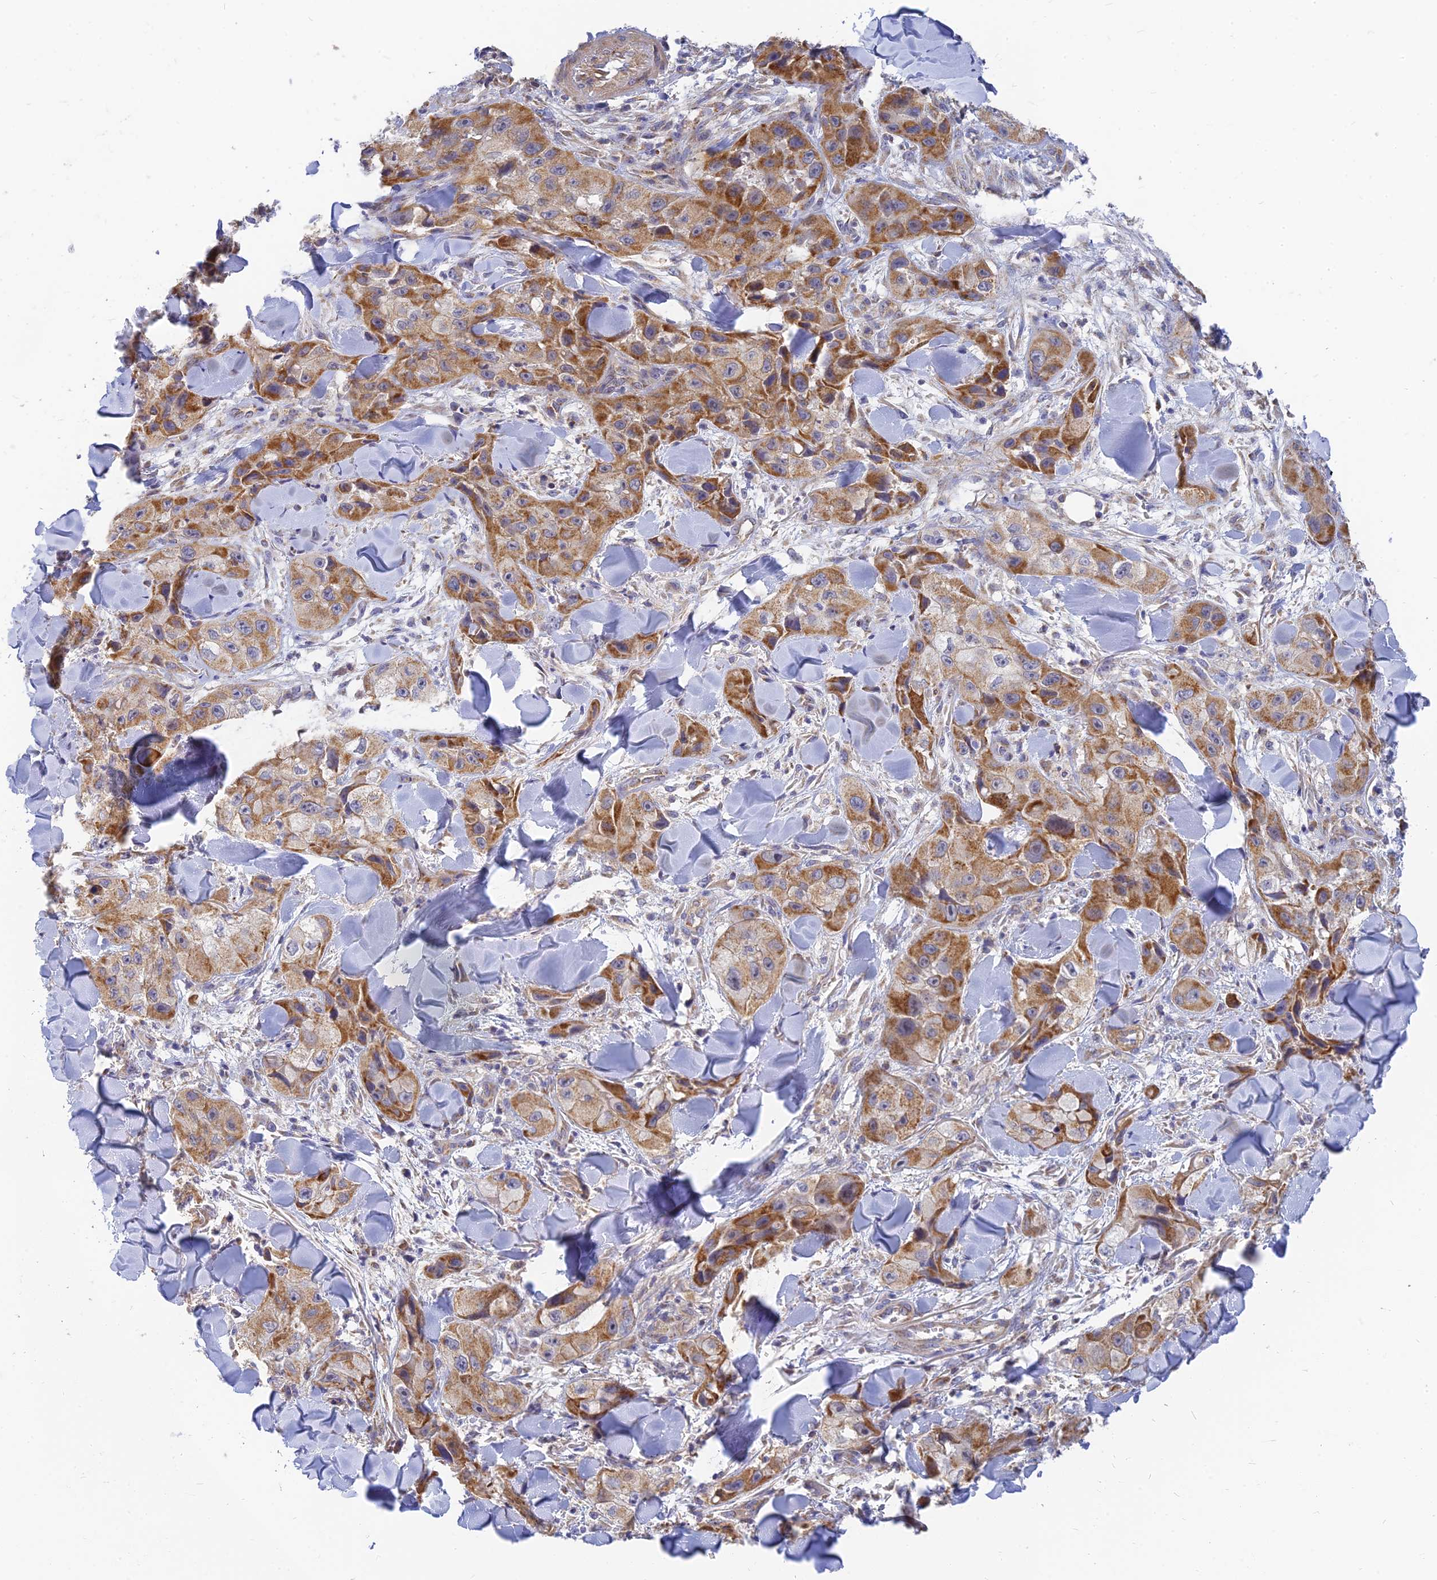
{"staining": {"intensity": "moderate", "quantity": ">75%", "location": "cytoplasmic/membranous"}, "tissue": "skin cancer", "cell_type": "Tumor cells", "image_type": "cancer", "snomed": [{"axis": "morphology", "description": "Squamous cell carcinoma, NOS"}, {"axis": "topography", "description": "Skin"}, {"axis": "topography", "description": "Subcutis"}], "caption": "IHC of human skin cancer (squamous cell carcinoma) shows medium levels of moderate cytoplasmic/membranous expression in about >75% of tumor cells.", "gene": "MRPL15", "patient": {"sex": "male", "age": 73}}